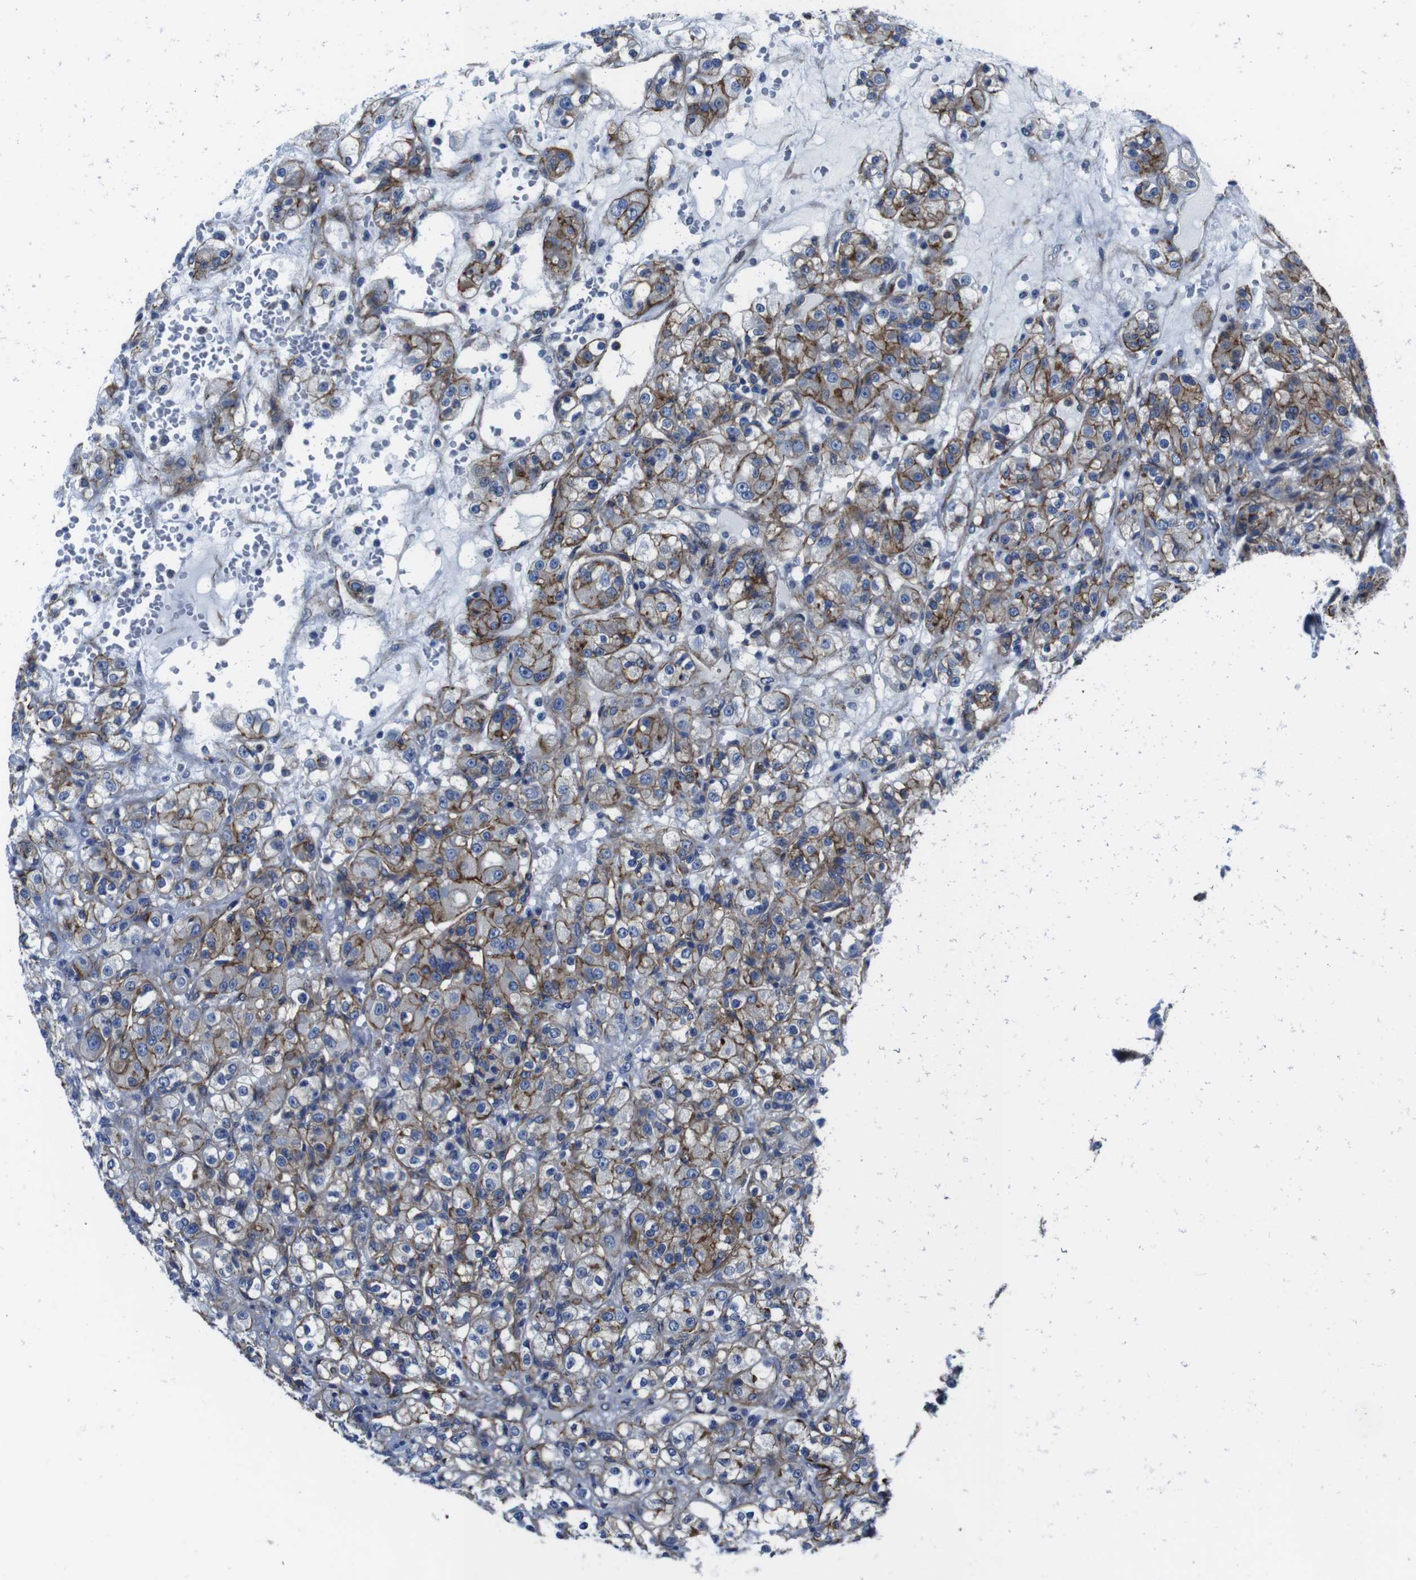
{"staining": {"intensity": "moderate", "quantity": "25%-75%", "location": "cytoplasmic/membranous"}, "tissue": "renal cancer", "cell_type": "Tumor cells", "image_type": "cancer", "snomed": [{"axis": "morphology", "description": "Normal tissue, NOS"}, {"axis": "morphology", "description": "Adenocarcinoma, NOS"}, {"axis": "topography", "description": "Kidney"}], "caption": "Immunohistochemistry (IHC) image of neoplastic tissue: adenocarcinoma (renal) stained using immunohistochemistry (IHC) exhibits medium levels of moderate protein expression localized specifically in the cytoplasmic/membranous of tumor cells, appearing as a cytoplasmic/membranous brown color.", "gene": "NUMB", "patient": {"sex": "male", "age": 61}}